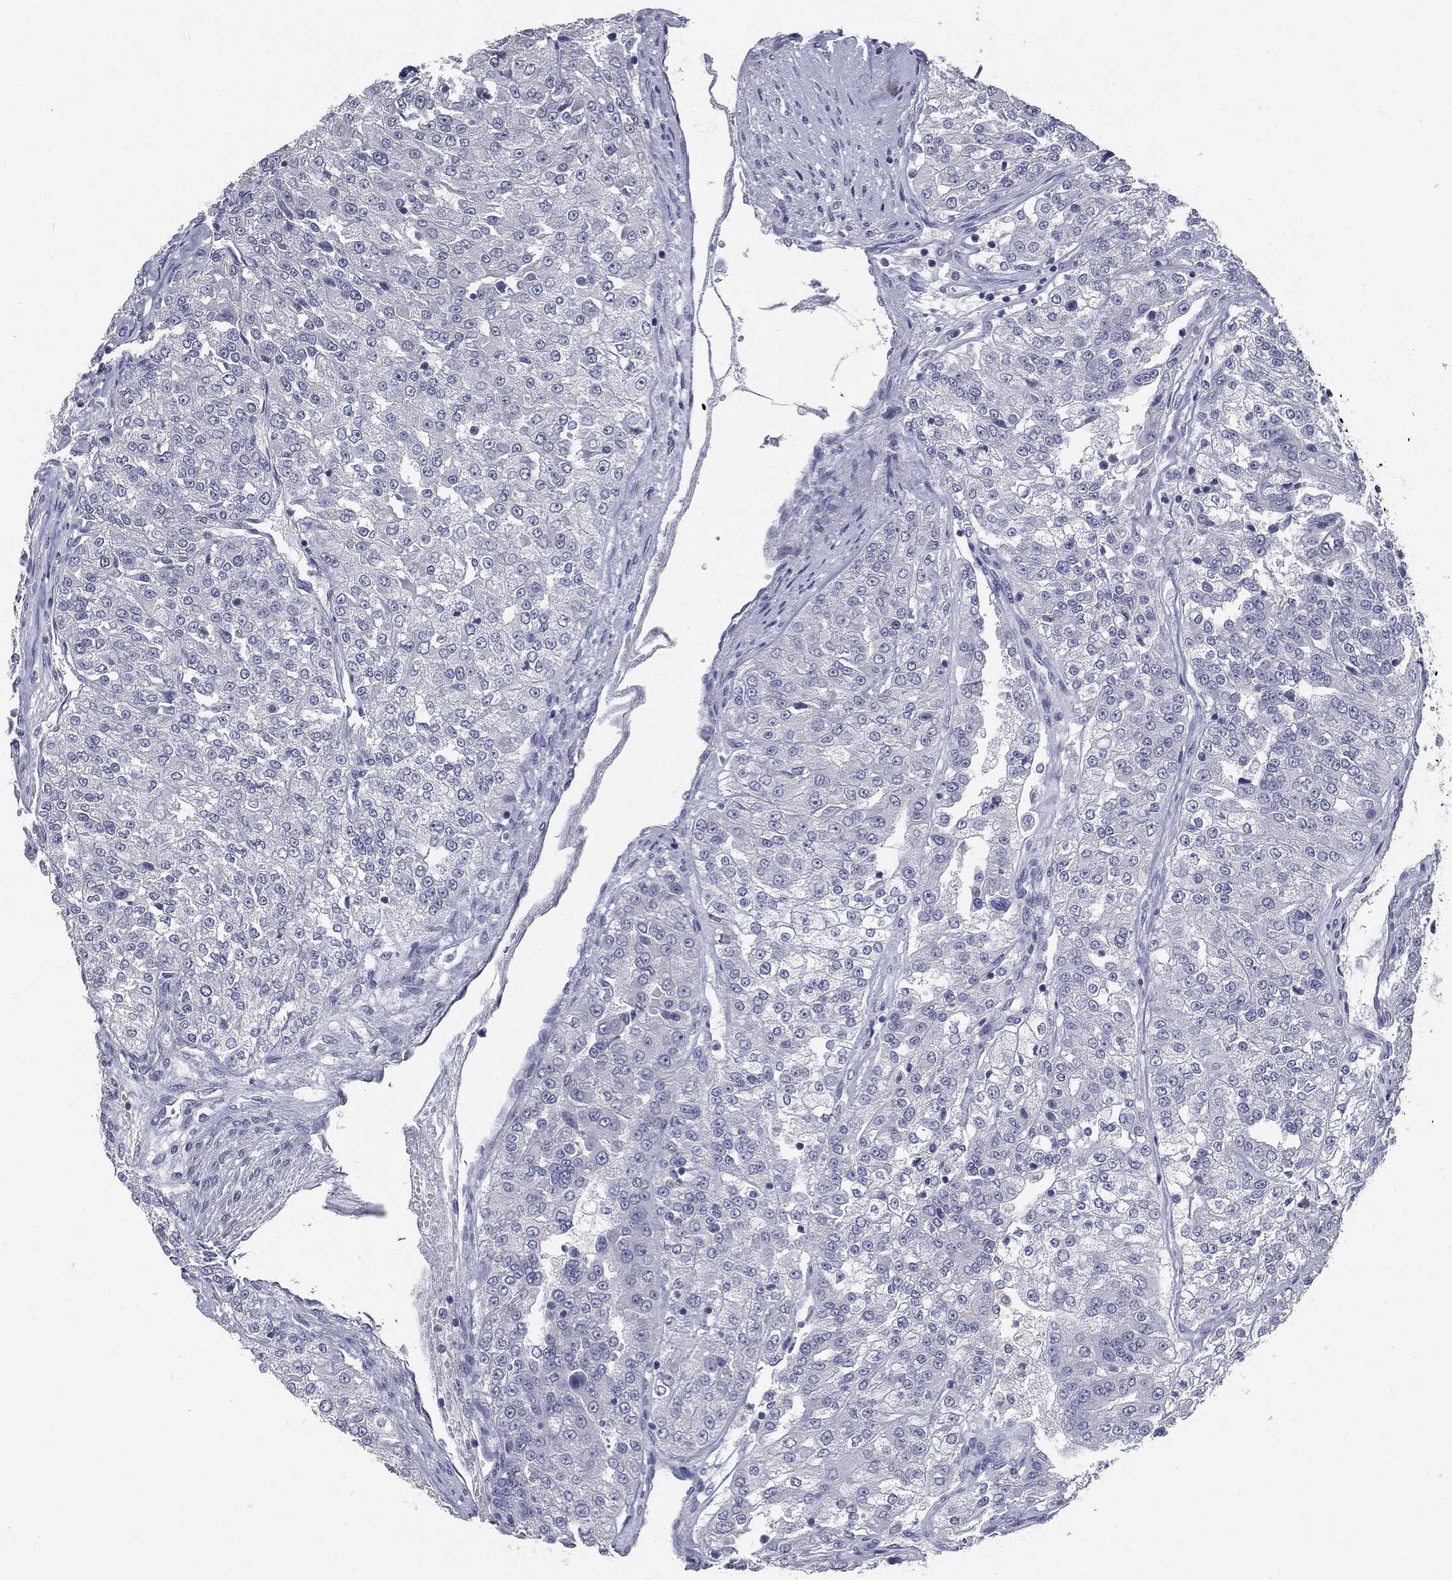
{"staining": {"intensity": "negative", "quantity": "none", "location": "none"}, "tissue": "renal cancer", "cell_type": "Tumor cells", "image_type": "cancer", "snomed": [{"axis": "morphology", "description": "Adenocarcinoma, NOS"}, {"axis": "topography", "description": "Kidney"}], "caption": "This photomicrograph is of renal cancer stained with immunohistochemistry to label a protein in brown with the nuclei are counter-stained blue. There is no staining in tumor cells.", "gene": "AFP", "patient": {"sex": "female", "age": 63}}